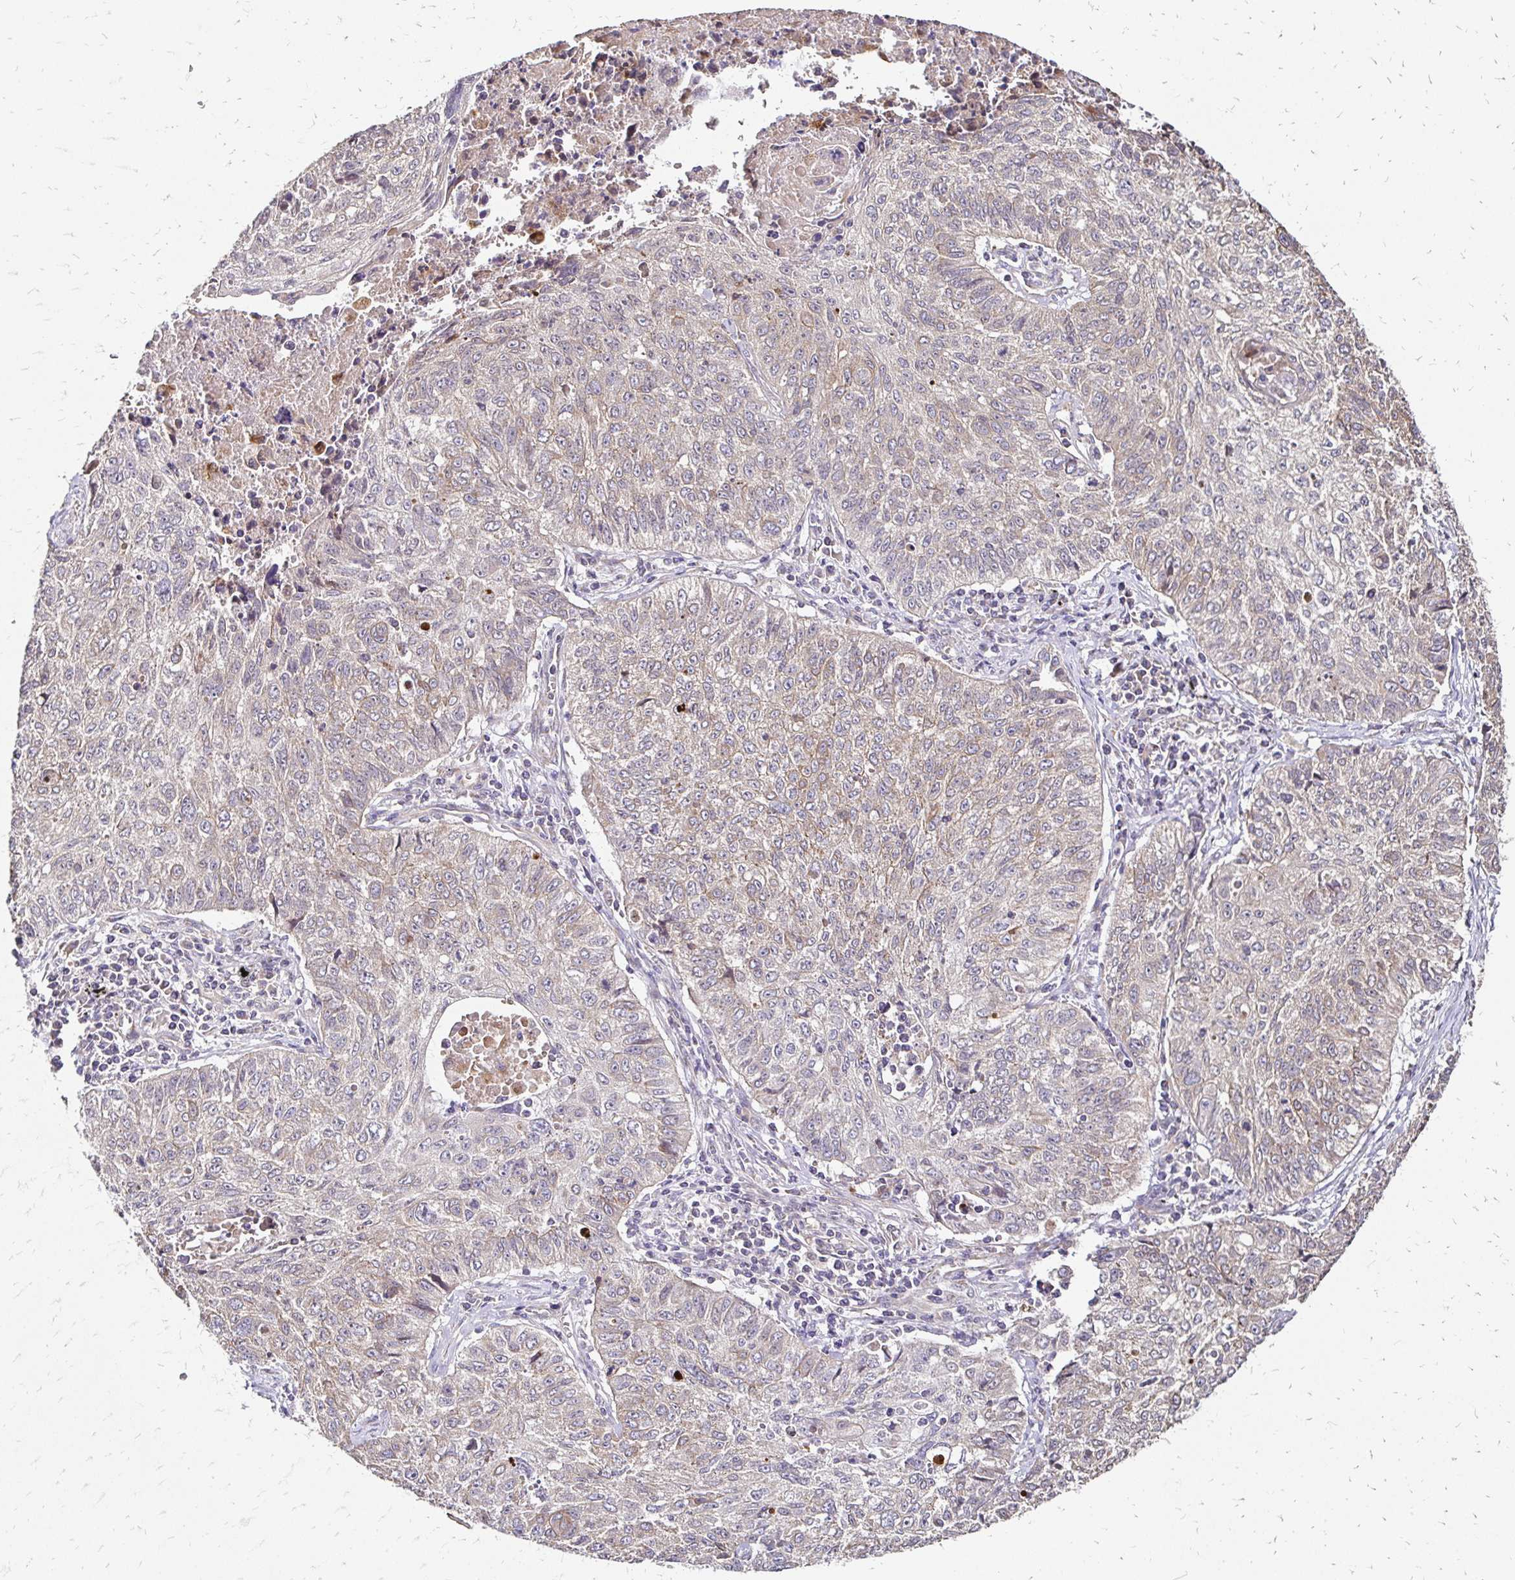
{"staining": {"intensity": "moderate", "quantity": "25%-75%", "location": "cytoplasmic/membranous"}, "tissue": "lung cancer", "cell_type": "Tumor cells", "image_type": "cancer", "snomed": [{"axis": "morphology", "description": "Normal morphology"}, {"axis": "morphology", "description": "Aneuploidy"}, {"axis": "morphology", "description": "Squamous cell carcinoma, NOS"}, {"axis": "topography", "description": "Lymph node"}, {"axis": "topography", "description": "Lung"}], "caption": "Immunohistochemistry photomicrograph of neoplastic tissue: human squamous cell carcinoma (lung) stained using immunohistochemistry reveals medium levels of moderate protein expression localized specifically in the cytoplasmic/membranous of tumor cells, appearing as a cytoplasmic/membranous brown color.", "gene": "ZW10", "patient": {"sex": "female", "age": 76}}